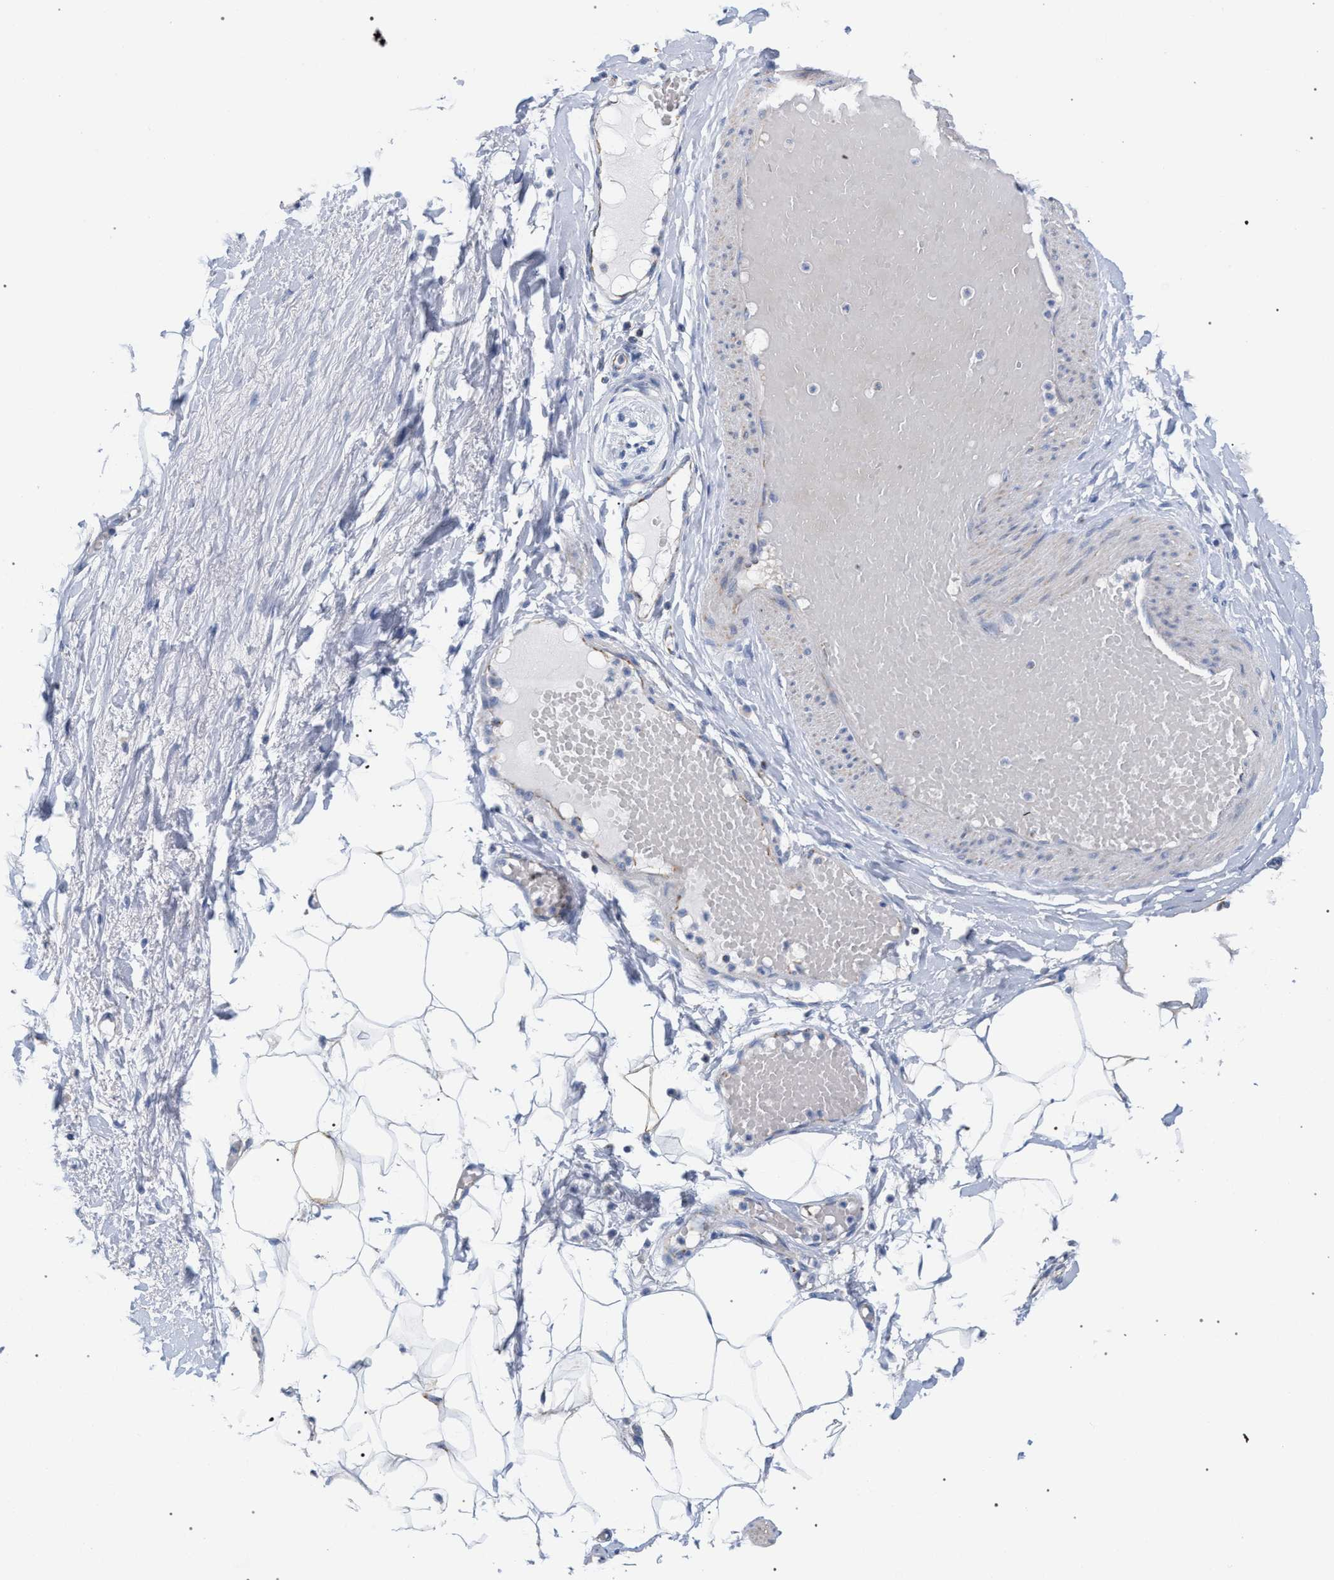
{"staining": {"intensity": "negative", "quantity": "none", "location": "none"}, "tissue": "adipose tissue", "cell_type": "Adipocytes", "image_type": "normal", "snomed": [{"axis": "morphology", "description": "Normal tissue, NOS"}, {"axis": "topography", "description": "Soft tissue"}], "caption": "DAB (3,3'-diaminobenzidine) immunohistochemical staining of normal human adipose tissue exhibits no significant staining in adipocytes. (DAB immunohistochemistry (IHC) with hematoxylin counter stain).", "gene": "ECI2", "patient": {"sex": "male", "age": 72}}